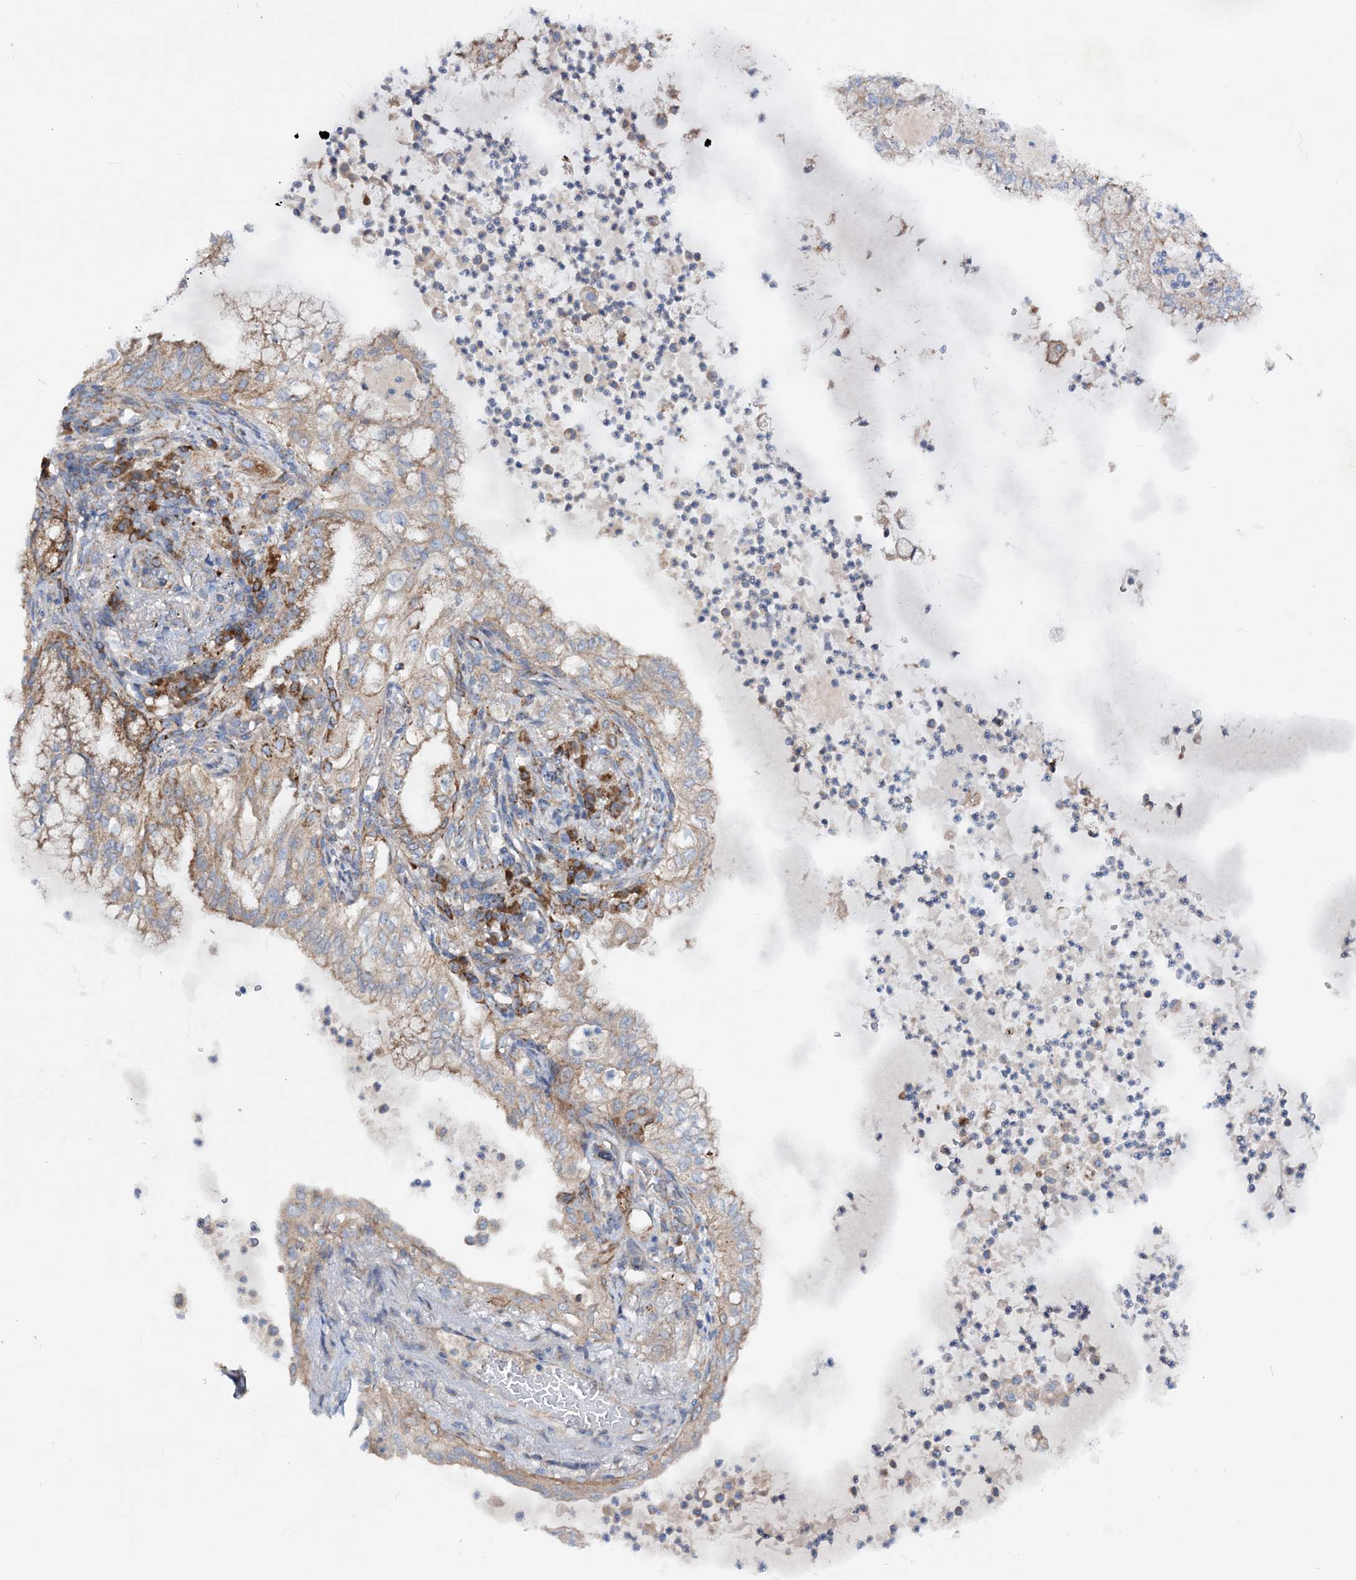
{"staining": {"intensity": "moderate", "quantity": "<25%", "location": "cytoplasmic/membranous"}, "tissue": "lung cancer", "cell_type": "Tumor cells", "image_type": "cancer", "snomed": [{"axis": "morphology", "description": "Adenocarcinoma, NOS"}, {"axis": "topography", "description": "Lung"}], "caption": "This image exhibits lung cancer (adenocarcinoma) stained with immunohistochemistry (IHC) to label a protein in brown. The cytoplasmic/membranous of tumor cells show moderate positivity for the protein. Nuclei are counter-stained blue.", "gene": "NGLY1", "patient": {"sex": "female", "age": 70}}